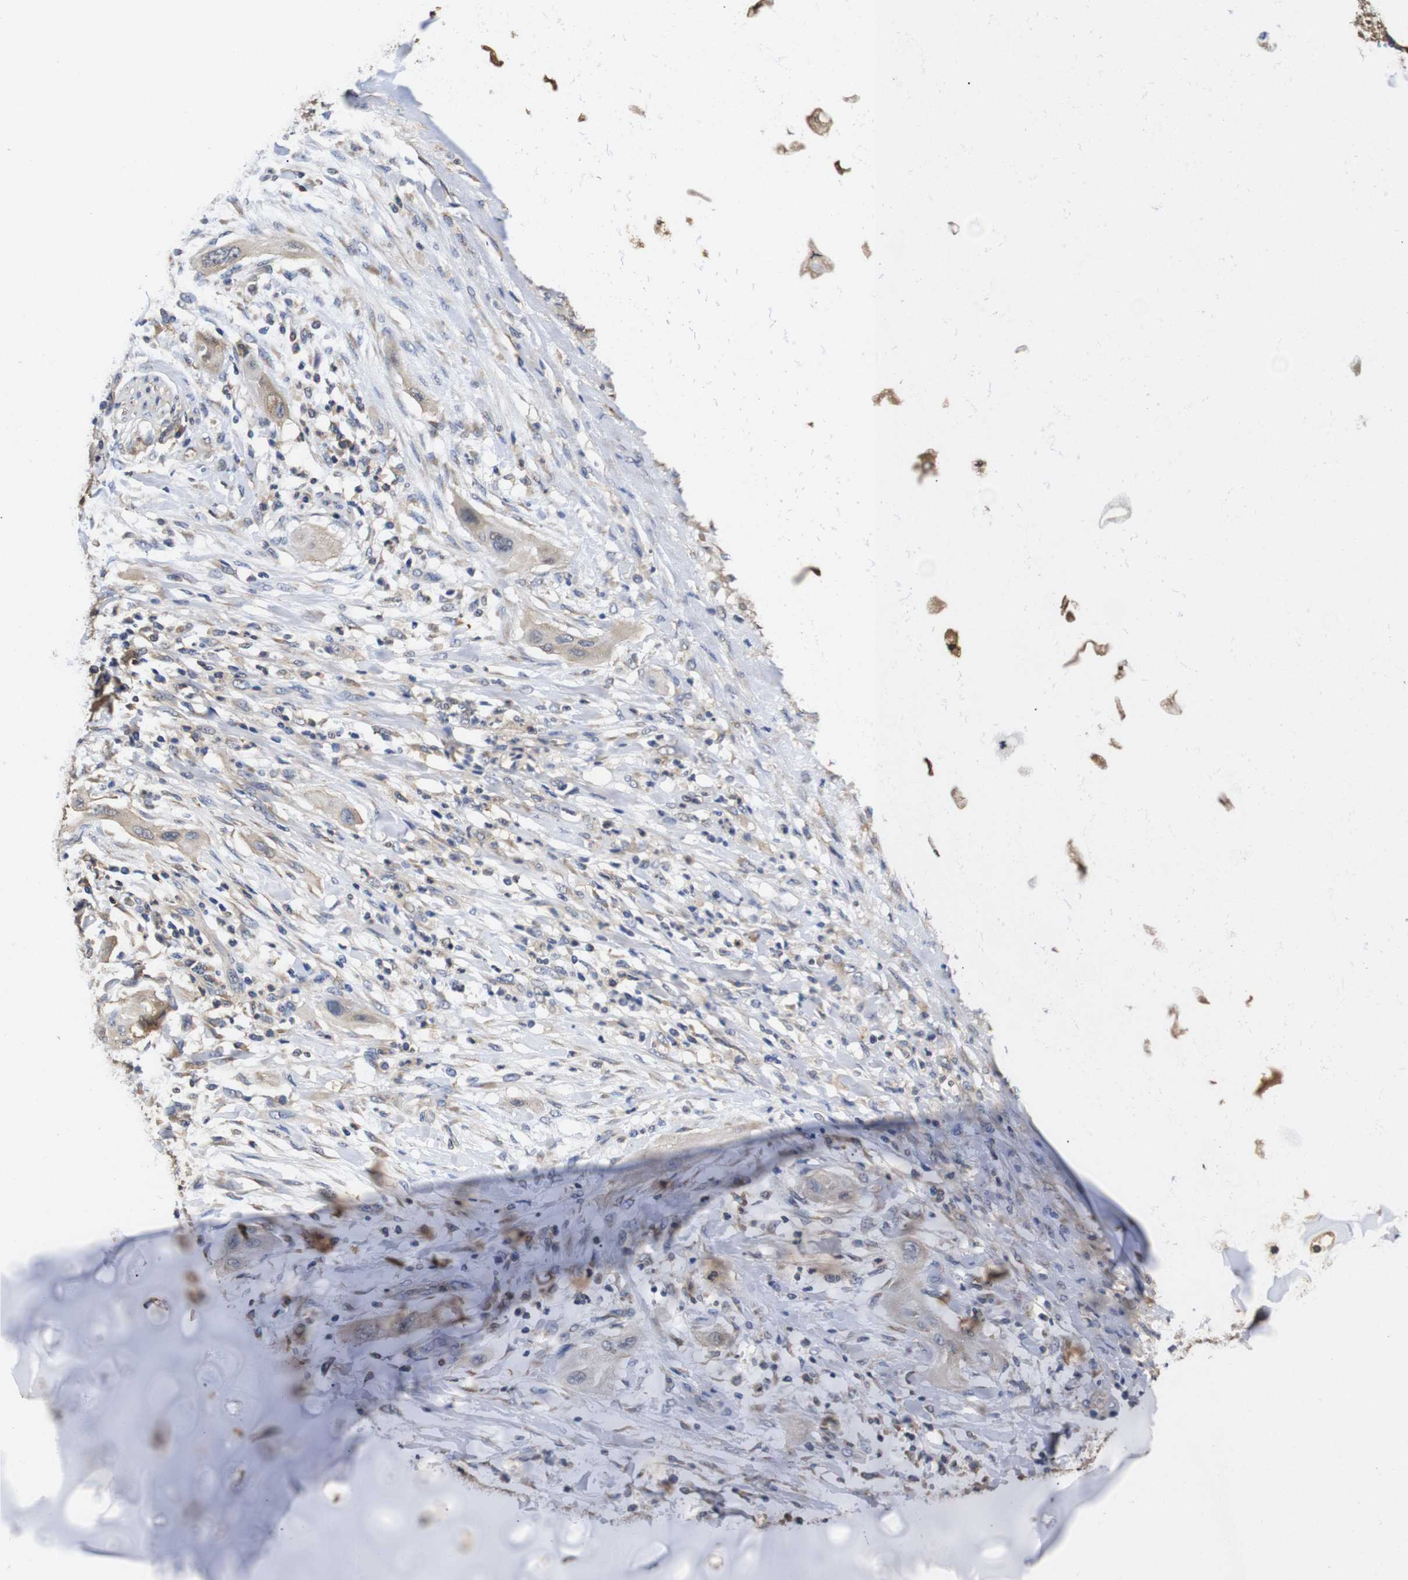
{"staining": {"intensity": "weak", "quantity": ">75%", "location": "cytoplasmic/membranous"}, "tissue": "lung cancer", "cell_type": "Tumor cells", "image_type": "cancer", "snomed": [{"axis": "morphology", "description": "Squamous cell carcinoma, NOS"}, {"axis": "topography", "description": "Lung"}], "caption": "Human lung cancer (squamous cell carcinoma) stained with a protein marker exhibits weak staining in tumor cells.", "gene": "LRRCC1", "patient": {"sex": "female", "age": 47}}